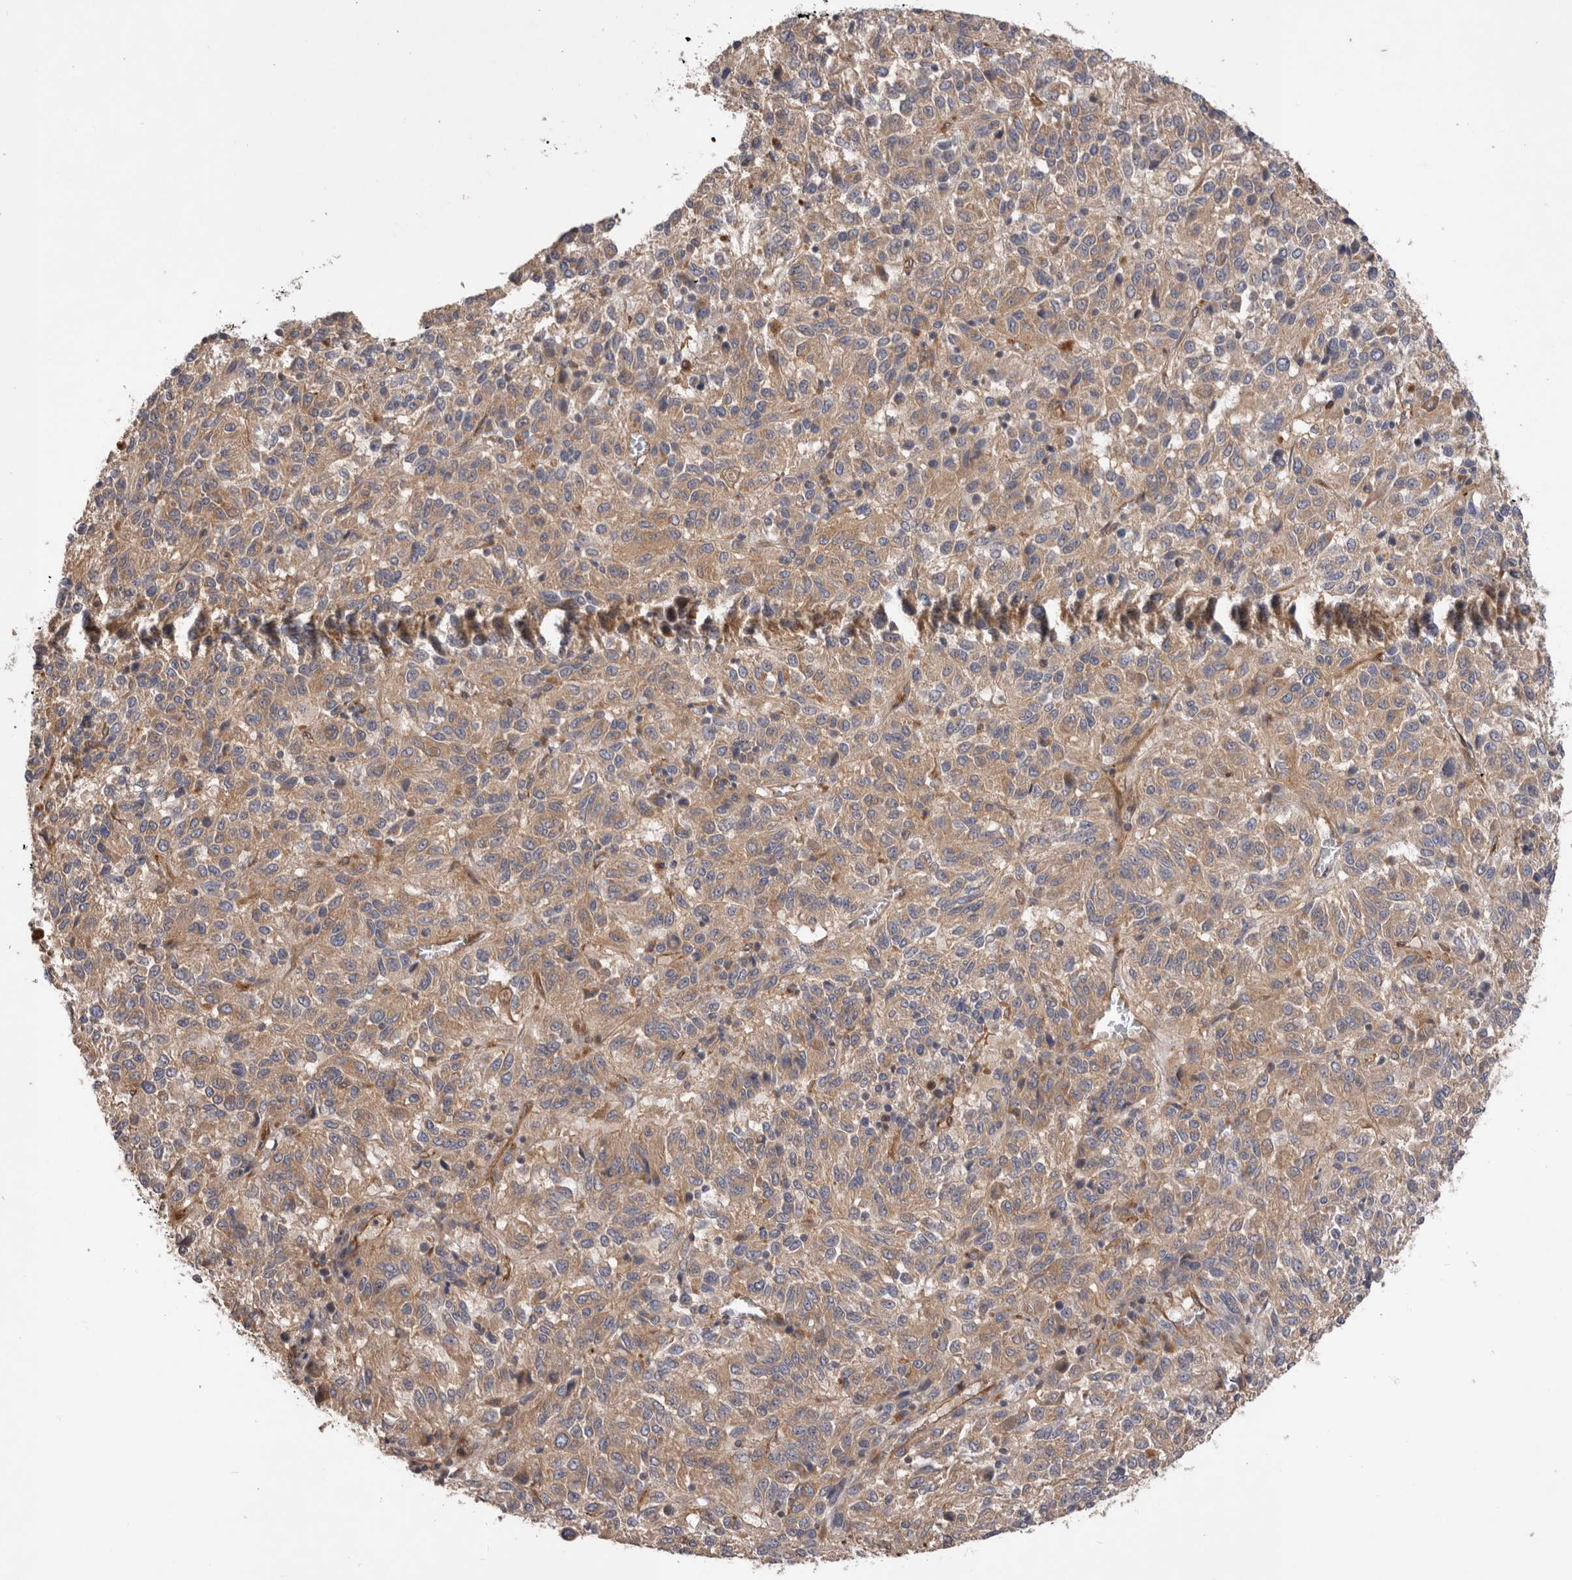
{"staining": {"intensity": "moderate", "quantity": ">75%", "location": "cytoplasmic/membranous"}, "tissue": "melanoma", "cell_type": "Tumor cells", "image_type": "cancer", "snomed": [{"axis": "morphology", "description": "Malignant melanoma, Metastatic site"}, {"axis": "topography", "description": "Lung"}], "caption": "IHC staining of malignant melanoma (metastatic site), which reveals medium levels of moderate cytoplasmic/membranous staining in about >75% of tumor cells indicating moderate cytoplasmic/membranous protein positivity. The staining was performed using DAB (brown) for protein detection and nuclei were counterstained in hematoxylin (blue).", "gene": "BNIP2", "patient": {"sex": "male", "age": 64}}